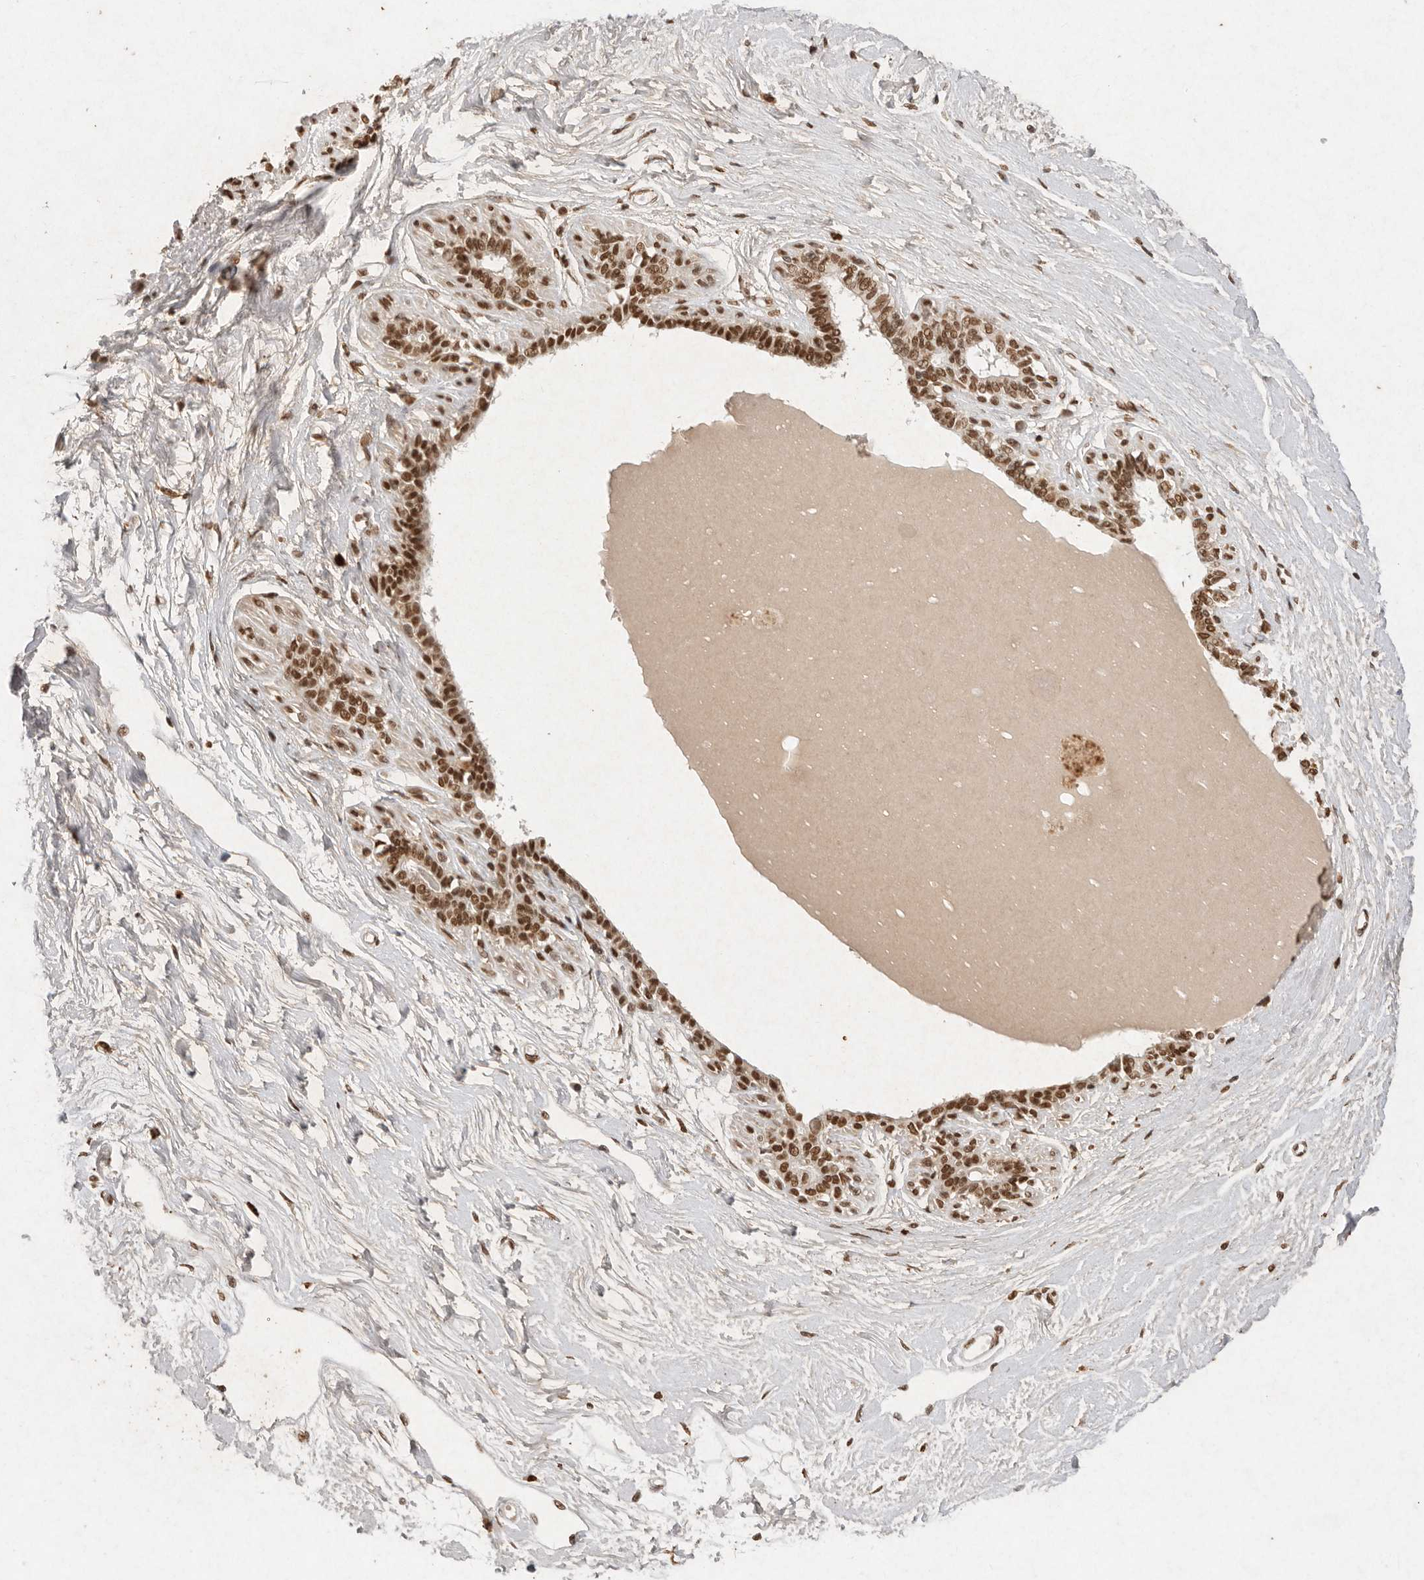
{"staining": {"intensity": "moderate", "quantity": ">75%", "location": "nuclear"}, "tissue": "breast", "cell_type": "Adipocytes", "image_type": "normal", "snomed": [{"axis": "morphology", "description": "Normal tissue, NOS"}, {"axis": "topography", "description": "Breast"}], "caption": "A brown stain highlights moderate nuclear staining of a protein in adipocytes of normal human breast. (Stains: DAB (3,3'-diaminobenzidine) in brown, nuclei in blue, Microscopy: brightfield microscopy at high magnification).", "gene": "NKX3", "patient": {"sex": "female", "age": 45}}